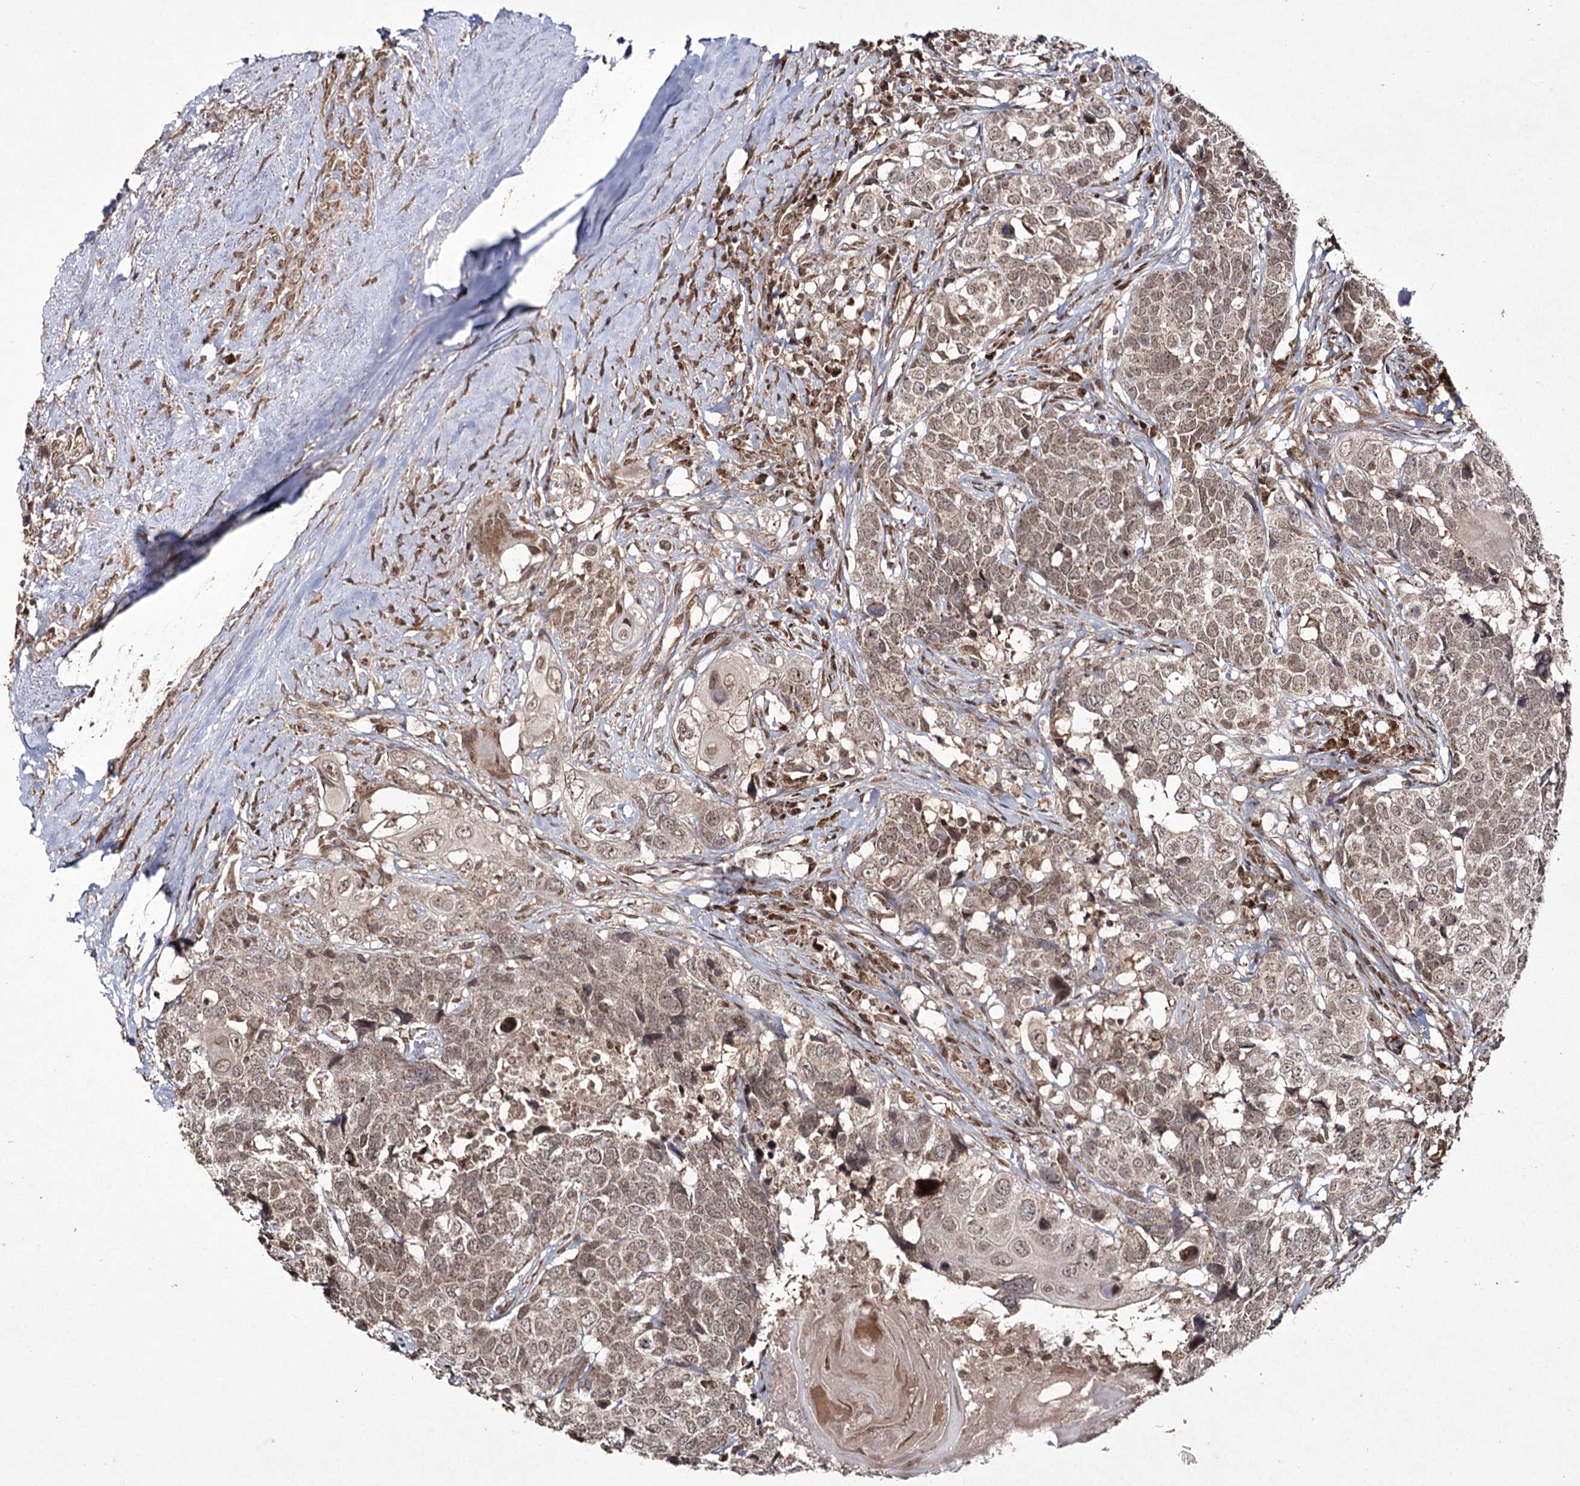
{"staining": {"intensity": "weak", "quantity": ">75%", "location": "cytoplasmic/membranous,nuclear"}, "tissue": "head and neck cancer", "cell_type": "Tumor cells", "image_type": "cancer", "snomed": [{"axis": "morphology", "description": "Squamous cell carcinoma, NOS"}, {"axis": "topography", "description": "Head-Neck"}], "caption": "Immunohistochemistry (IHC) of head and neck cancer exhibits low levels of weak cytoplasmic/membranous and nuclear staining in approximately >75% of tumor cells.", "gene": "TRNT1", "patient": {"sex": "male", "age": 66}}